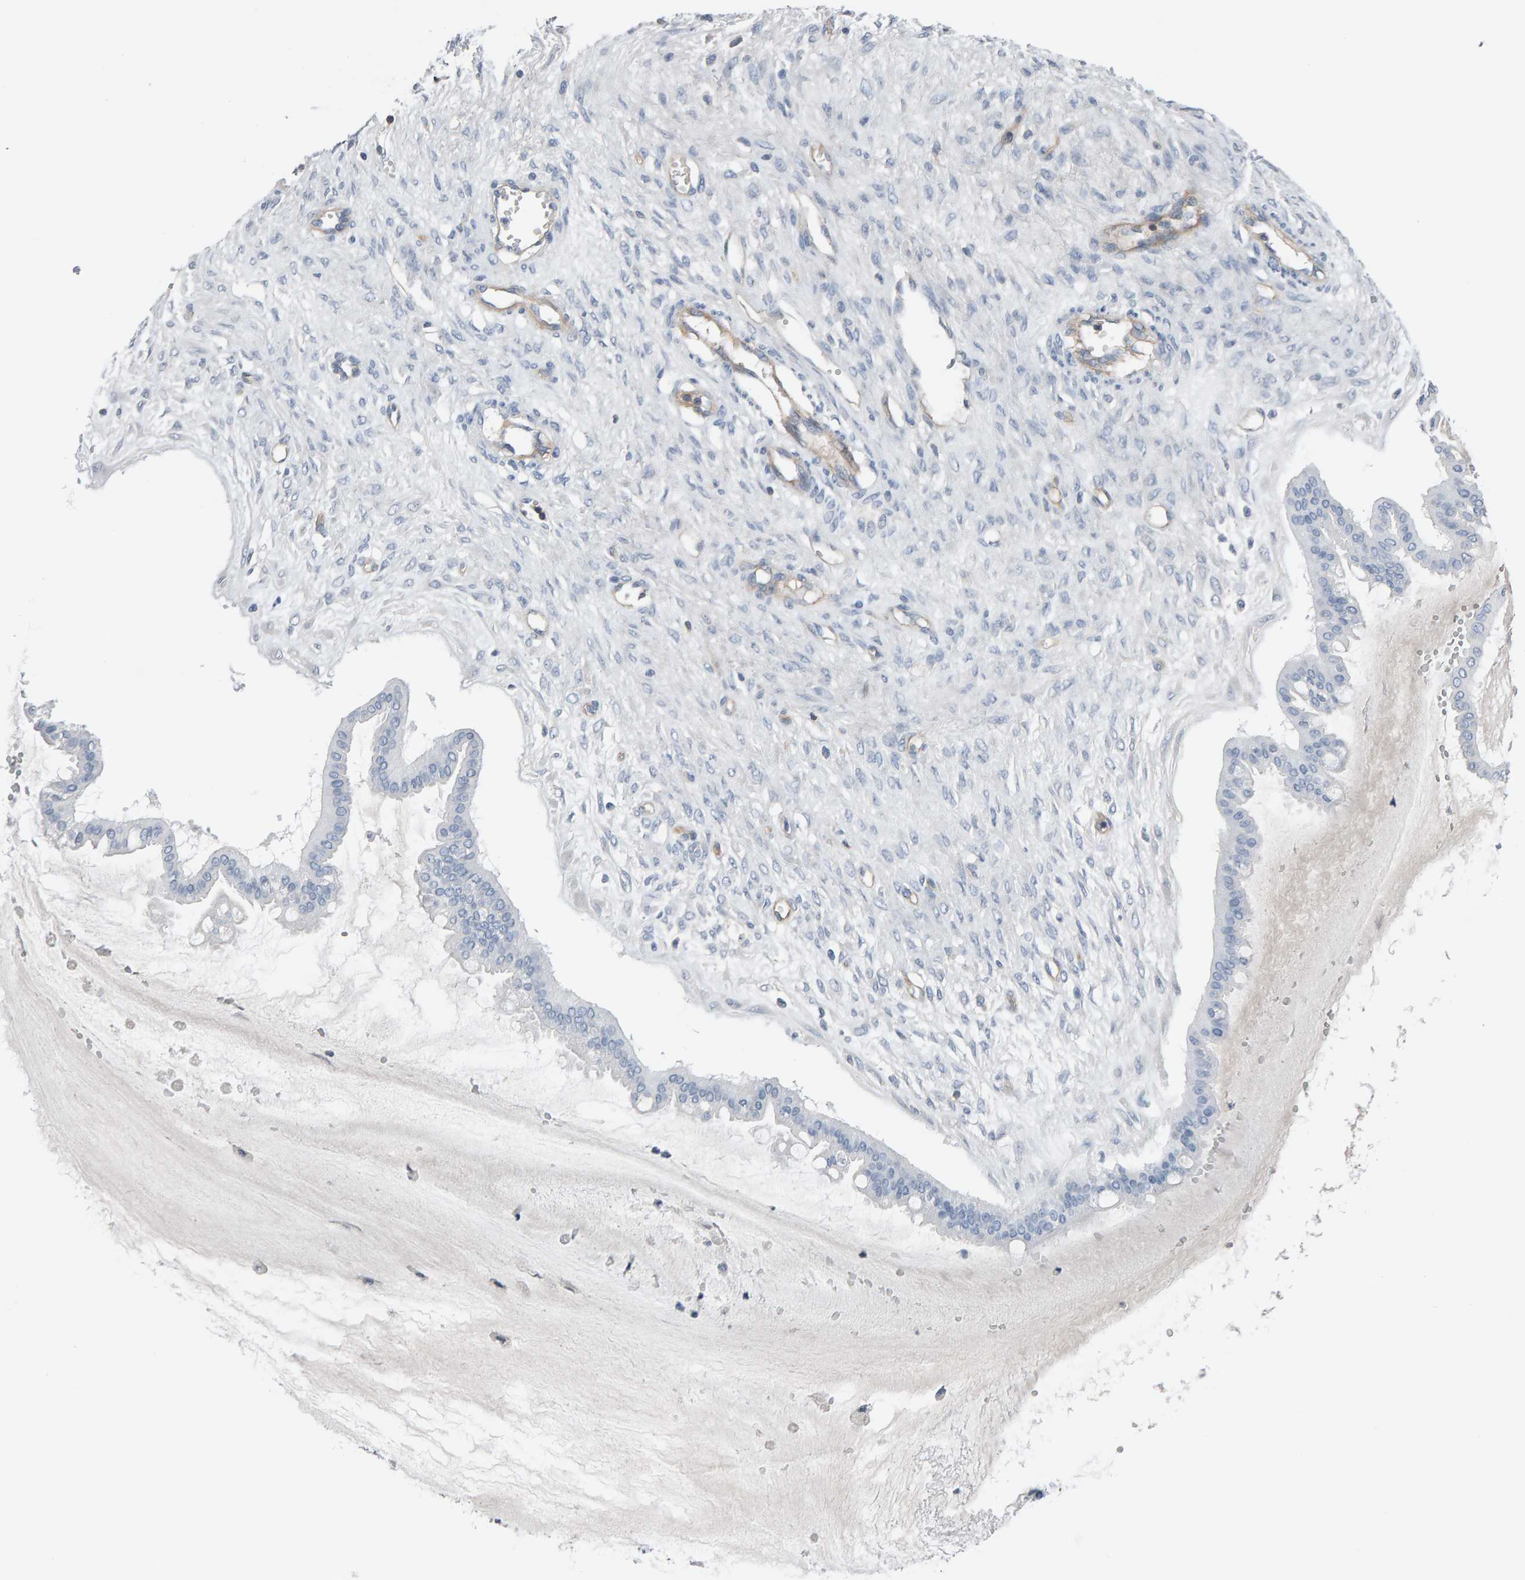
{"staining": {"intensity": "negative", "quantity": "none", "location": "none"}, "tissue": "ovarian cancer", "cell_type": "Tumor cells", "image_type": "cancer", "snomed": [{"axis": "morphology", "description": "Cystadenocarcinoma, mucinous, NOS"}, {"axis": "topography", "description": "Ovary"}], "caption": "A high-resolution micrograph shows immunohistochemistry (IHC) staining of ovarian mucinous cystadenocarcinoma, which demonstrates no significant expression in tumor cells. (DAB immunohistochemistry, high magnification).", "gene": "FYN", "patient": {"sex": "female", "age": 73}}